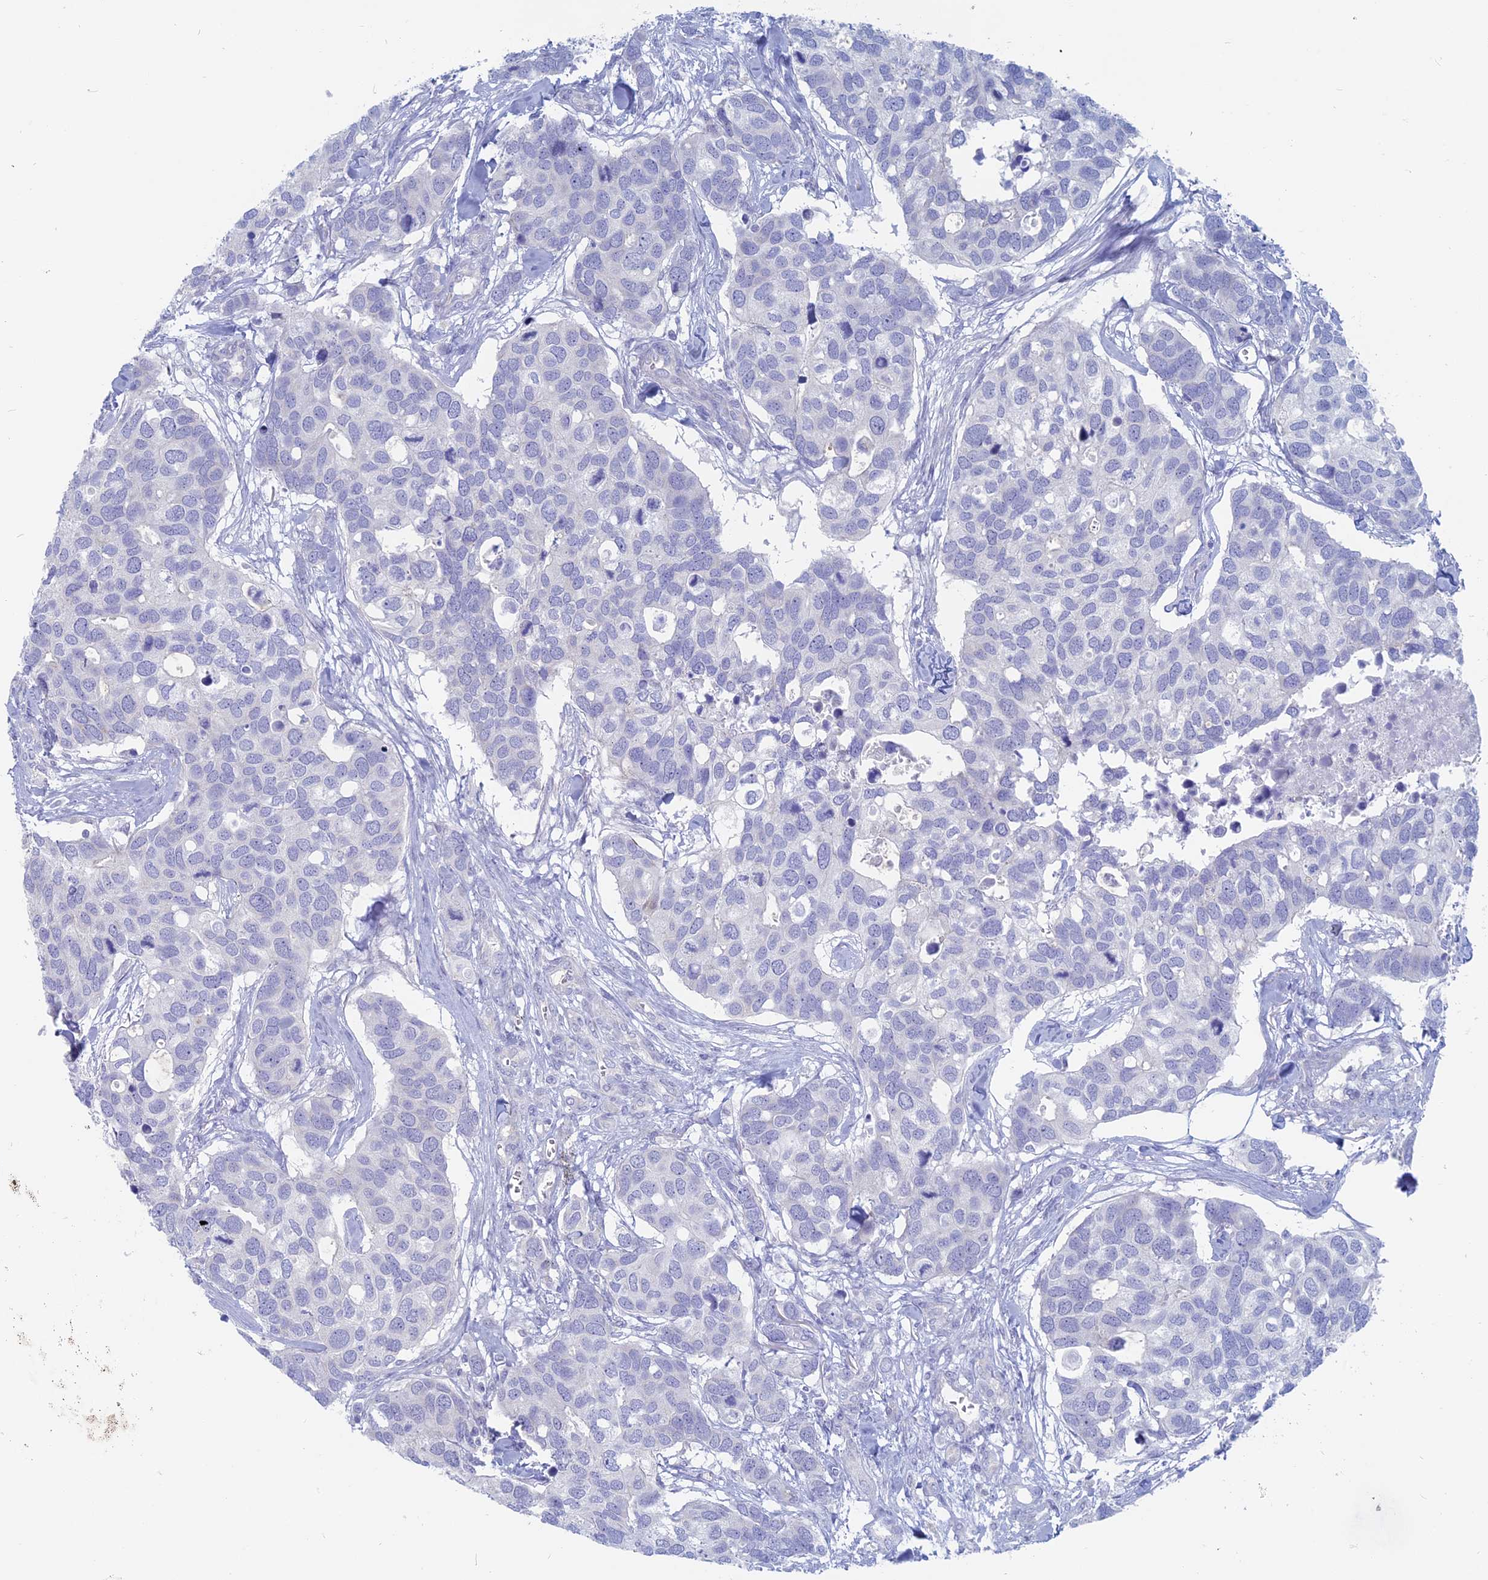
{"staining": {"intensity": "negative", "quantity": "none", "location": "none"}, "tissue": "breast cancer", "cell_type": "Tumor cells", "image_type": "cancer", "snomed": [{"axis": "morphology", "description": "Duct carcinoma"}, {"axis": "topography", "description": "Breast"}], "caption": "Breast cancer was stained to show a protein in brown. There is no significant expression in tumor cells.", "gene": "TBC1D30", "patient": {"sex": "female", "age": 83}}